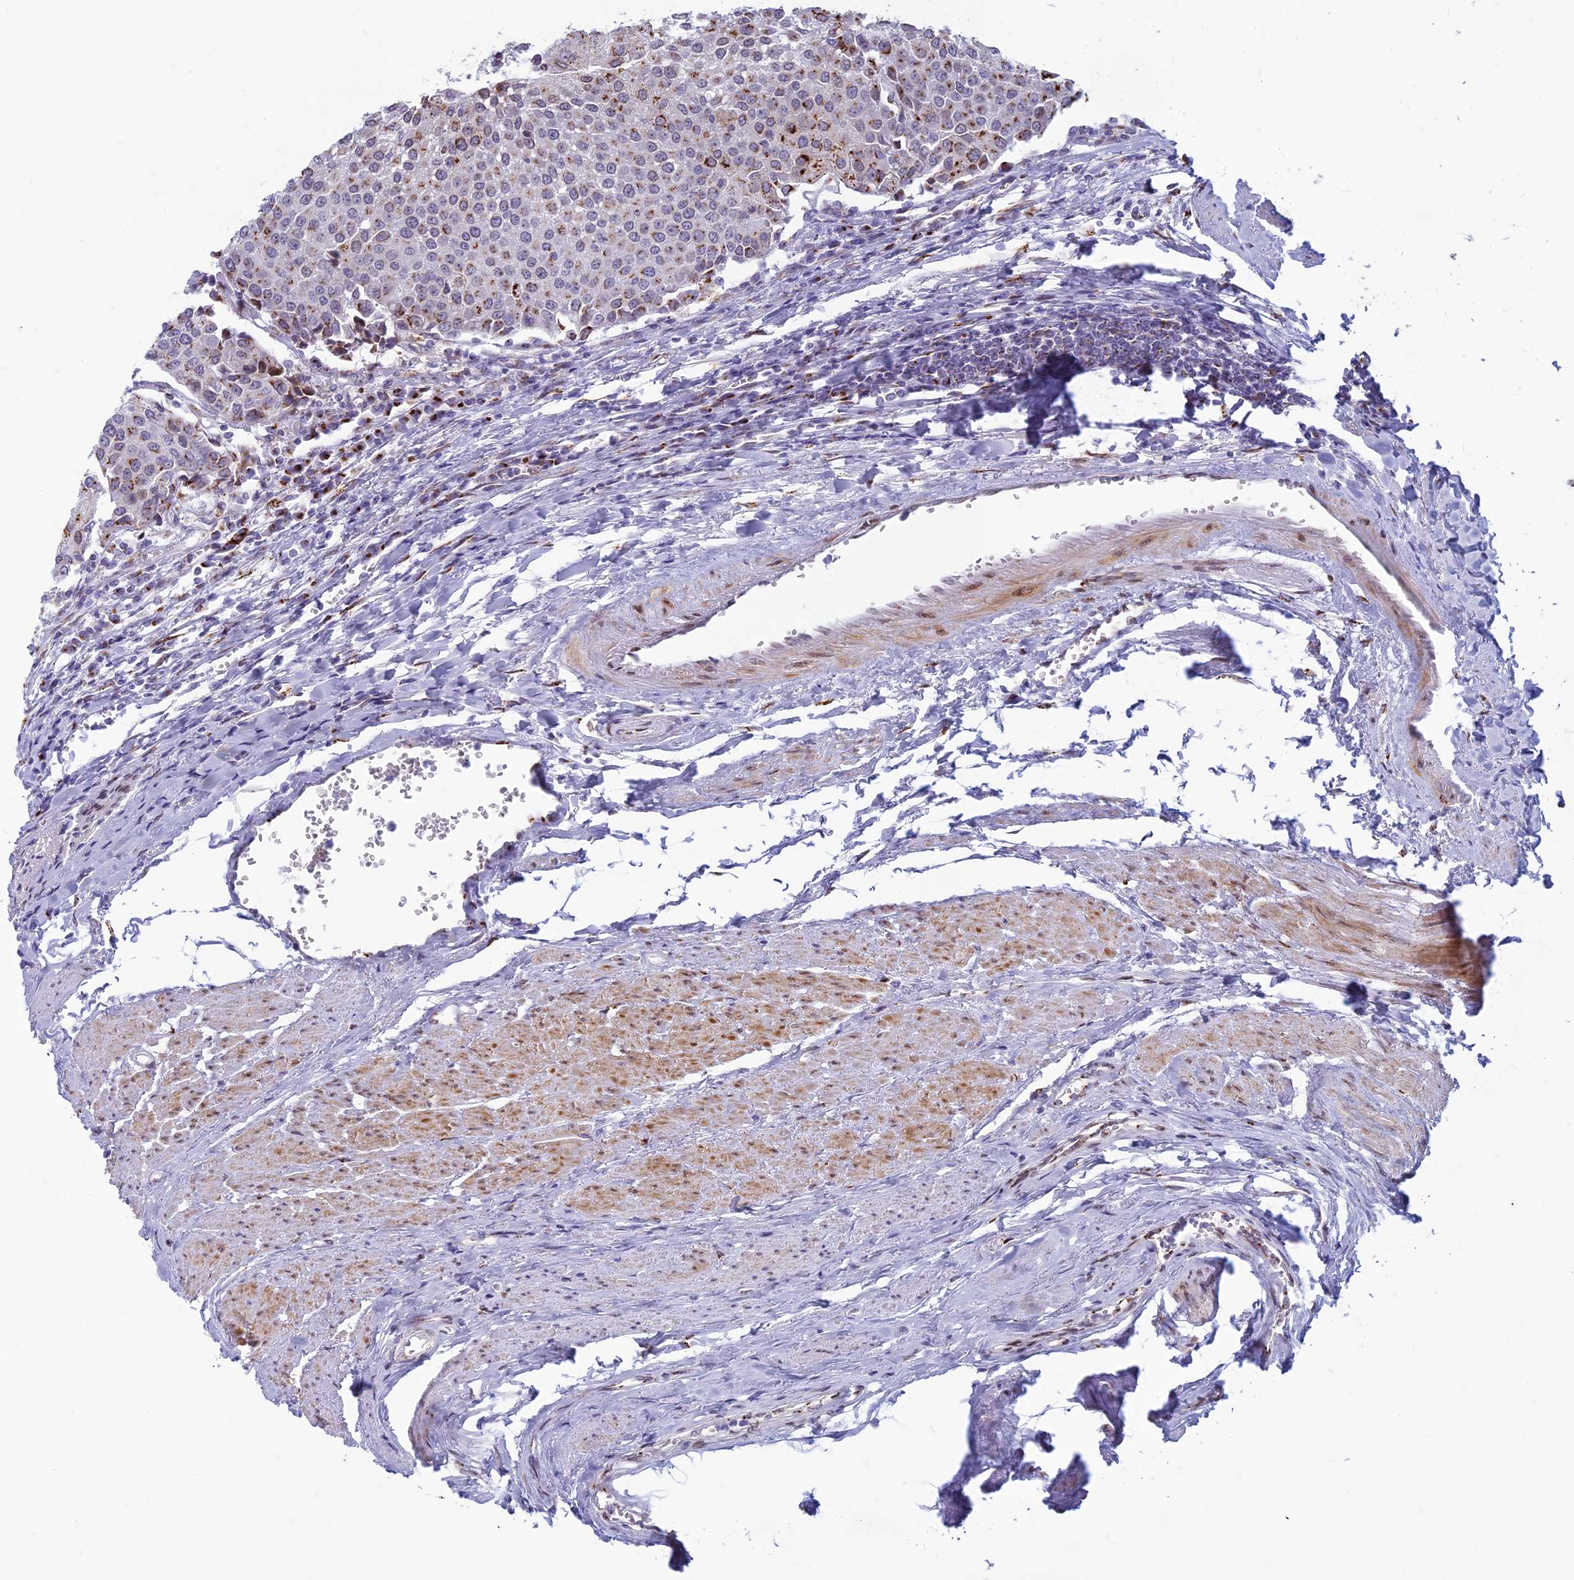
{"staining": {"intensity": "strong", "quantity": "25%-75%", "location": "cytoplasmic/membranous"}, "tissue": "urothelial cancer", "cell_type": "Tumor cells", "image_type": "cancer", "snomed": [{"axis": "morphology", "description": "Urothelial carcinoma, High grade"}, {"axis": "topography", "description": "Urinary bladder"}], "caption": "Strong cytoplasmic/membranous staining for a protein is identified in approximately 25%-75% of tumor cells of urothelial carcinoma (high-grade) using IHC.", "gene": "FAM3C", "patient": {"sex": "female", "age": 85}}